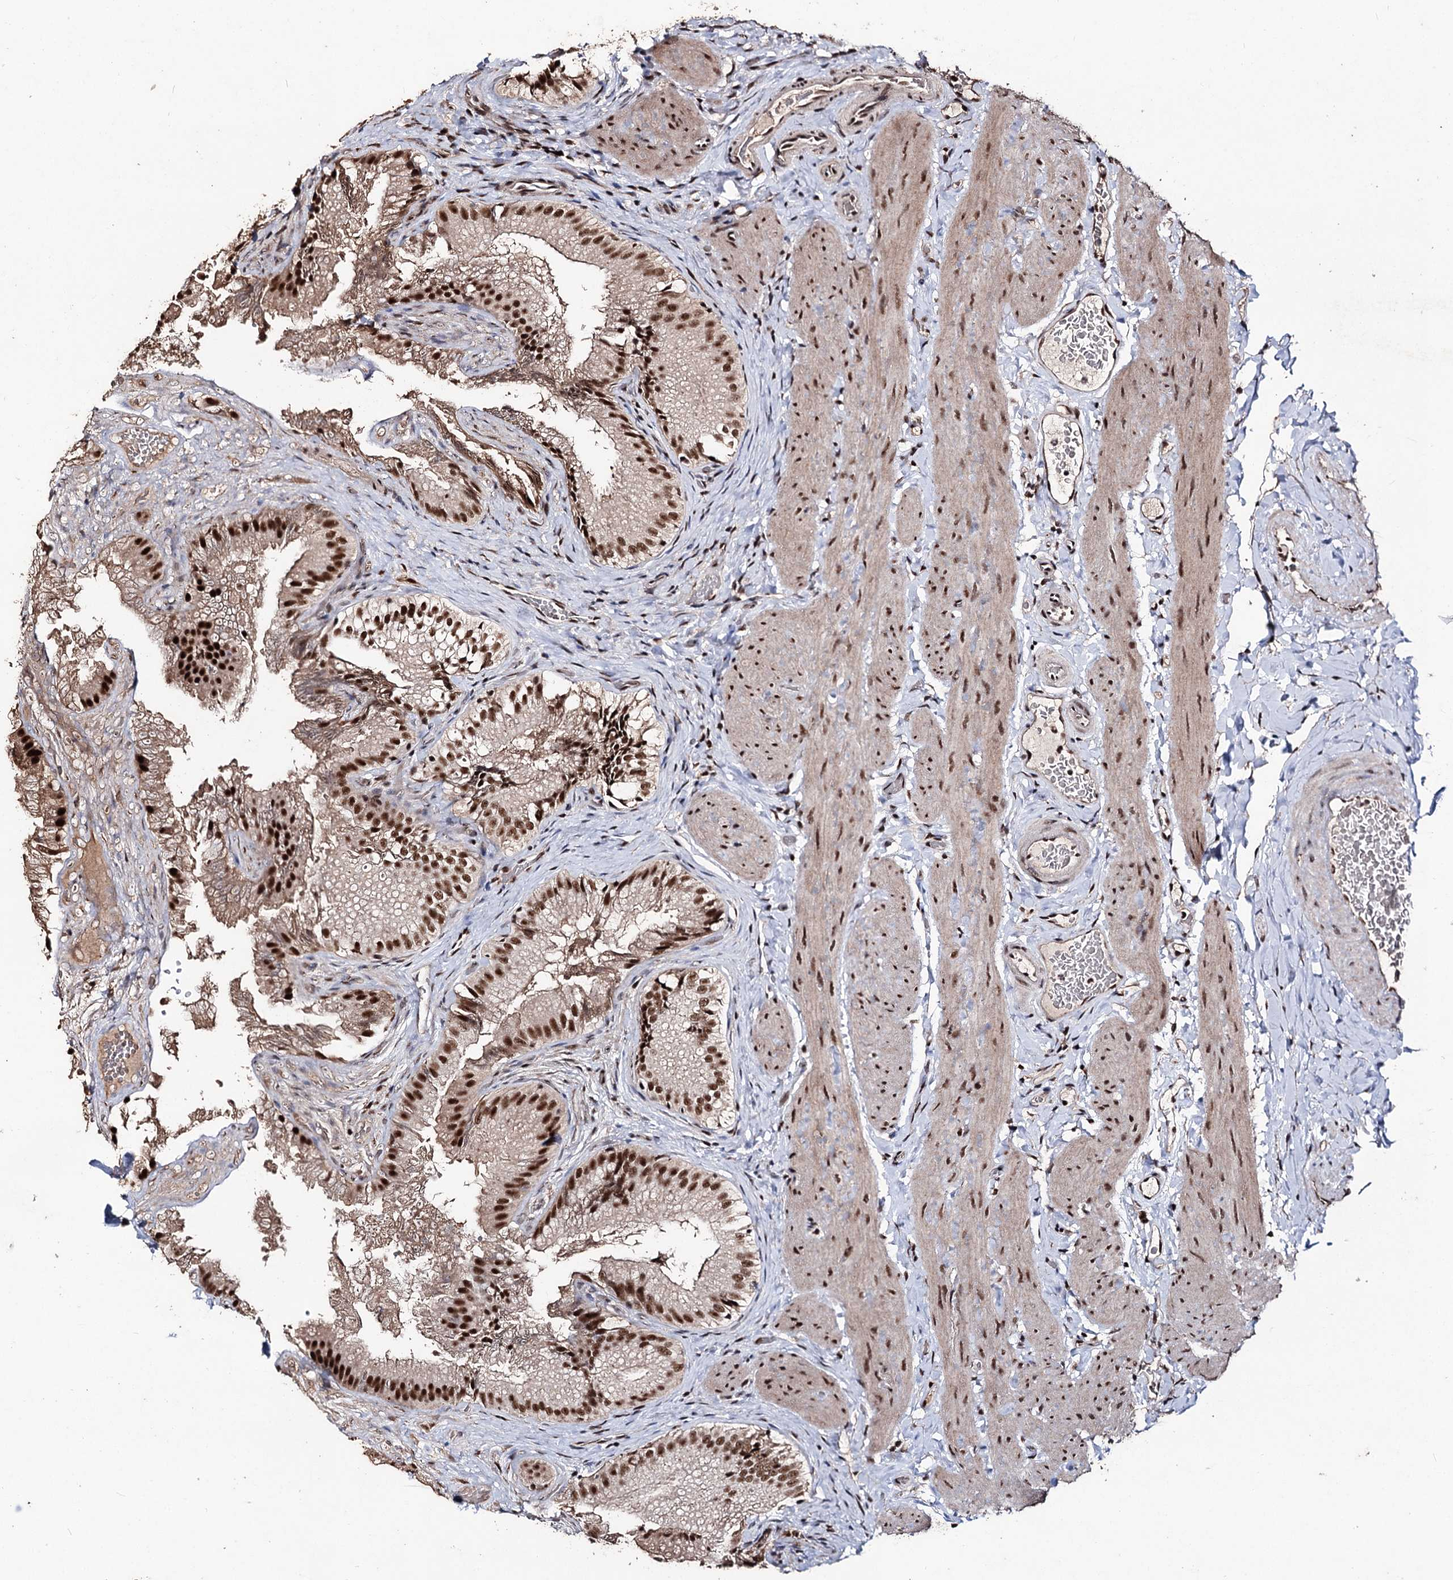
{"staining": {"intensity": "strong", "quantity": ">75%", "location": "nuclear"}, "tissue": "gallbladder", "cell_type": "Glandular cells", "image_type": "normal", "snomed": [{"axis": "morphology", "description": "Normal tissue, NOS"}, {"axis": "topography", "description": "Gallbladder"}], "caption": "IHC (DAB (3,3'-diaminobenzidine)) staining of unremarkable human gallbladder demonstrates strong nuclear protein staining in about >75% of glandular cells. The protein of interest is shown in brown color, while the nuclei are stained blue.", "gene": "U2SURP", "patient": {"sex": "female", "age": 30}}